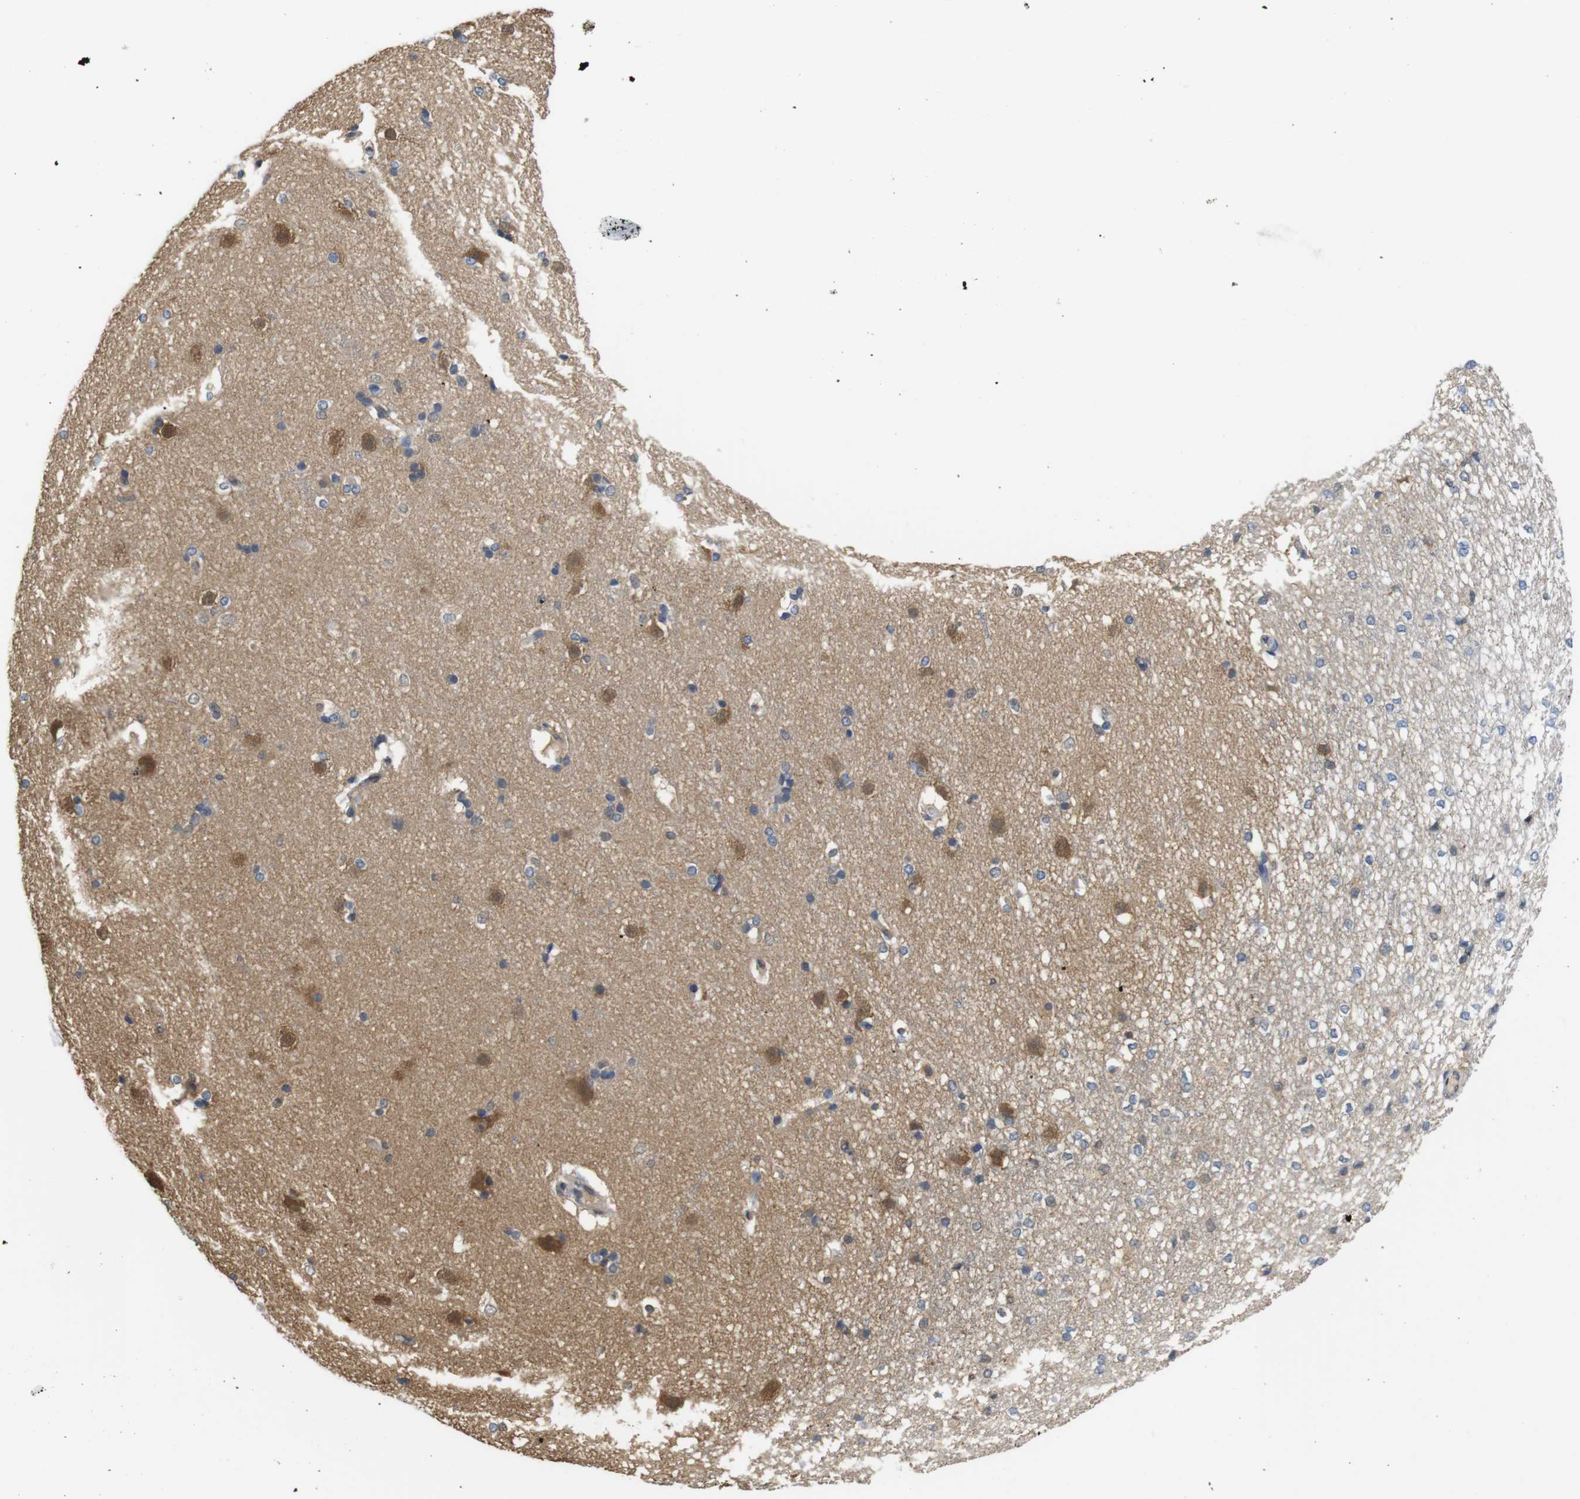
{"staining": {"intensity": "moderate", "quantity": "<25%", "location": "cytoplasmic/membranous"}, "tissue": "caudate", "cell_type": "Glial cells", "image_type": "normal", "snomed": [{"axis": "morphology", "description": "Normal tissue, NOS"}, {"axis": "topography", "description": "Lateral ventricle wall"}], "caption": "This image exhibits immunohistochemistry (IHC) staining of unremarkable human caudate, with low moderate cytoplasmic/membranous positivity in about <25% of glial cells.", "gene": "LDHA", "patient": {"sex": "female", "age": 19}}